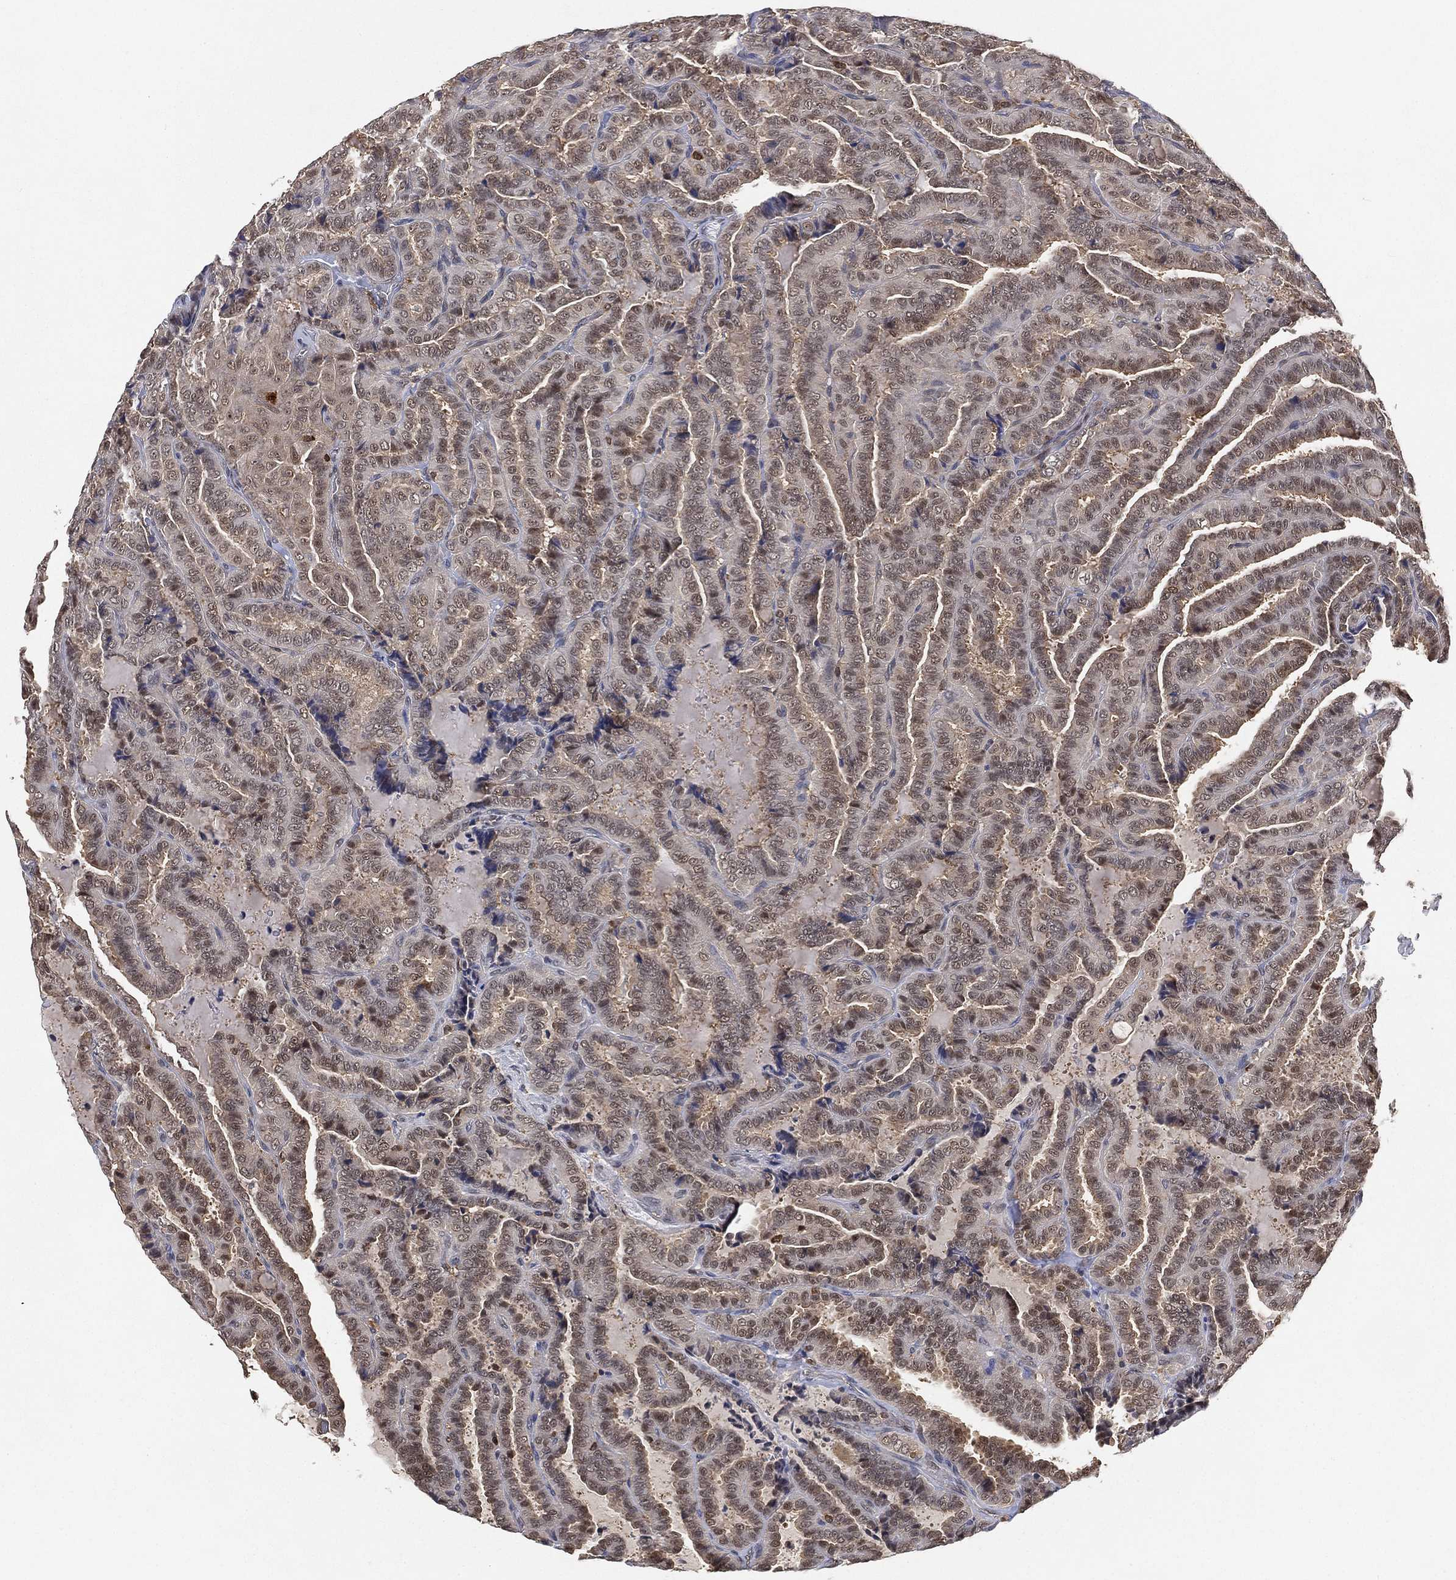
{"staining": {"intensity": "negative", "quantity": "none", "location": "none"}, "tissue": "thyroid cancer", "cell_type": "Tumor cells", "image_type": "cancer", "snomed": [{"axis": "morphology", "description": "Papillary adenocarcinoma, NOS"}, {"axis": "topography", "description": "Thyroid gland"}], "caption": "Thyroid papillary adenocarcinoma stained for a protein using IHC shows no expression tumor cells.", "gene": "WDR26", "patient": {"sex": "female", "age": 39}}